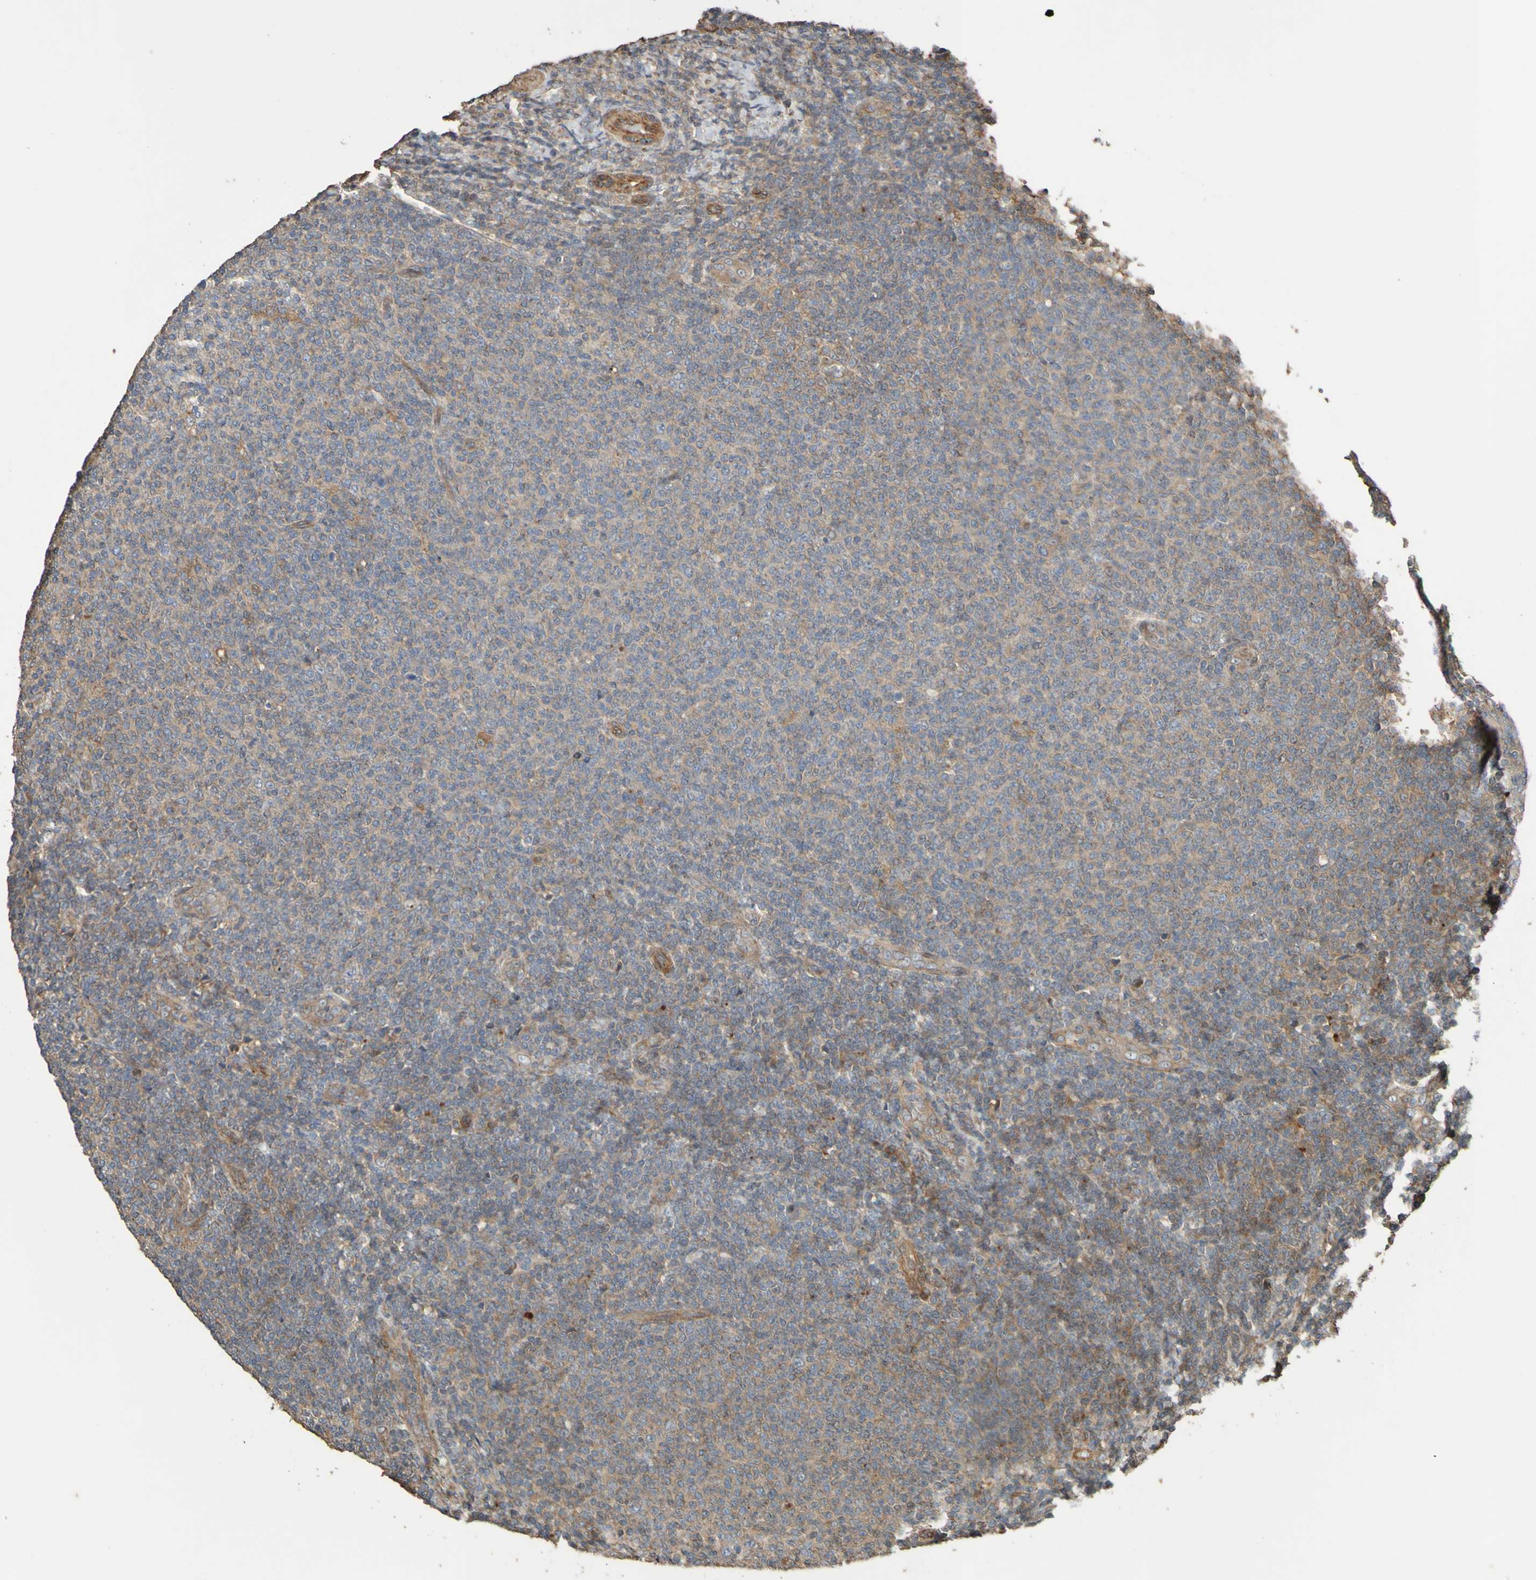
{"staining": {"intensity": "weak", "quantity": ">75%", "location": "cytoplasmic/membranous"}, "tissue": "lymphoma", "cell_type": "Tumor cells", "image_type": "cancer", "snomed": [{"axis": "morphology", "description": "Malignant lymphoma, non-Hodgkin's type, Low grade"}, {"axis": "topography", "description": "Lymph node"}], "caption": "Immunohistochemistry staining of lymphoma, which shows low levels of weak cytoplasmic/membranous staining in about >75% of tumor cells indicating weak cytoplasmic/membranous protein positivity. The staining was performed using DAB (brown) for protein detection and nuclei were counterstained in hematoxylin (blue).", "gene": "UCN", "patient": {"sex": "male", "age": 66}}